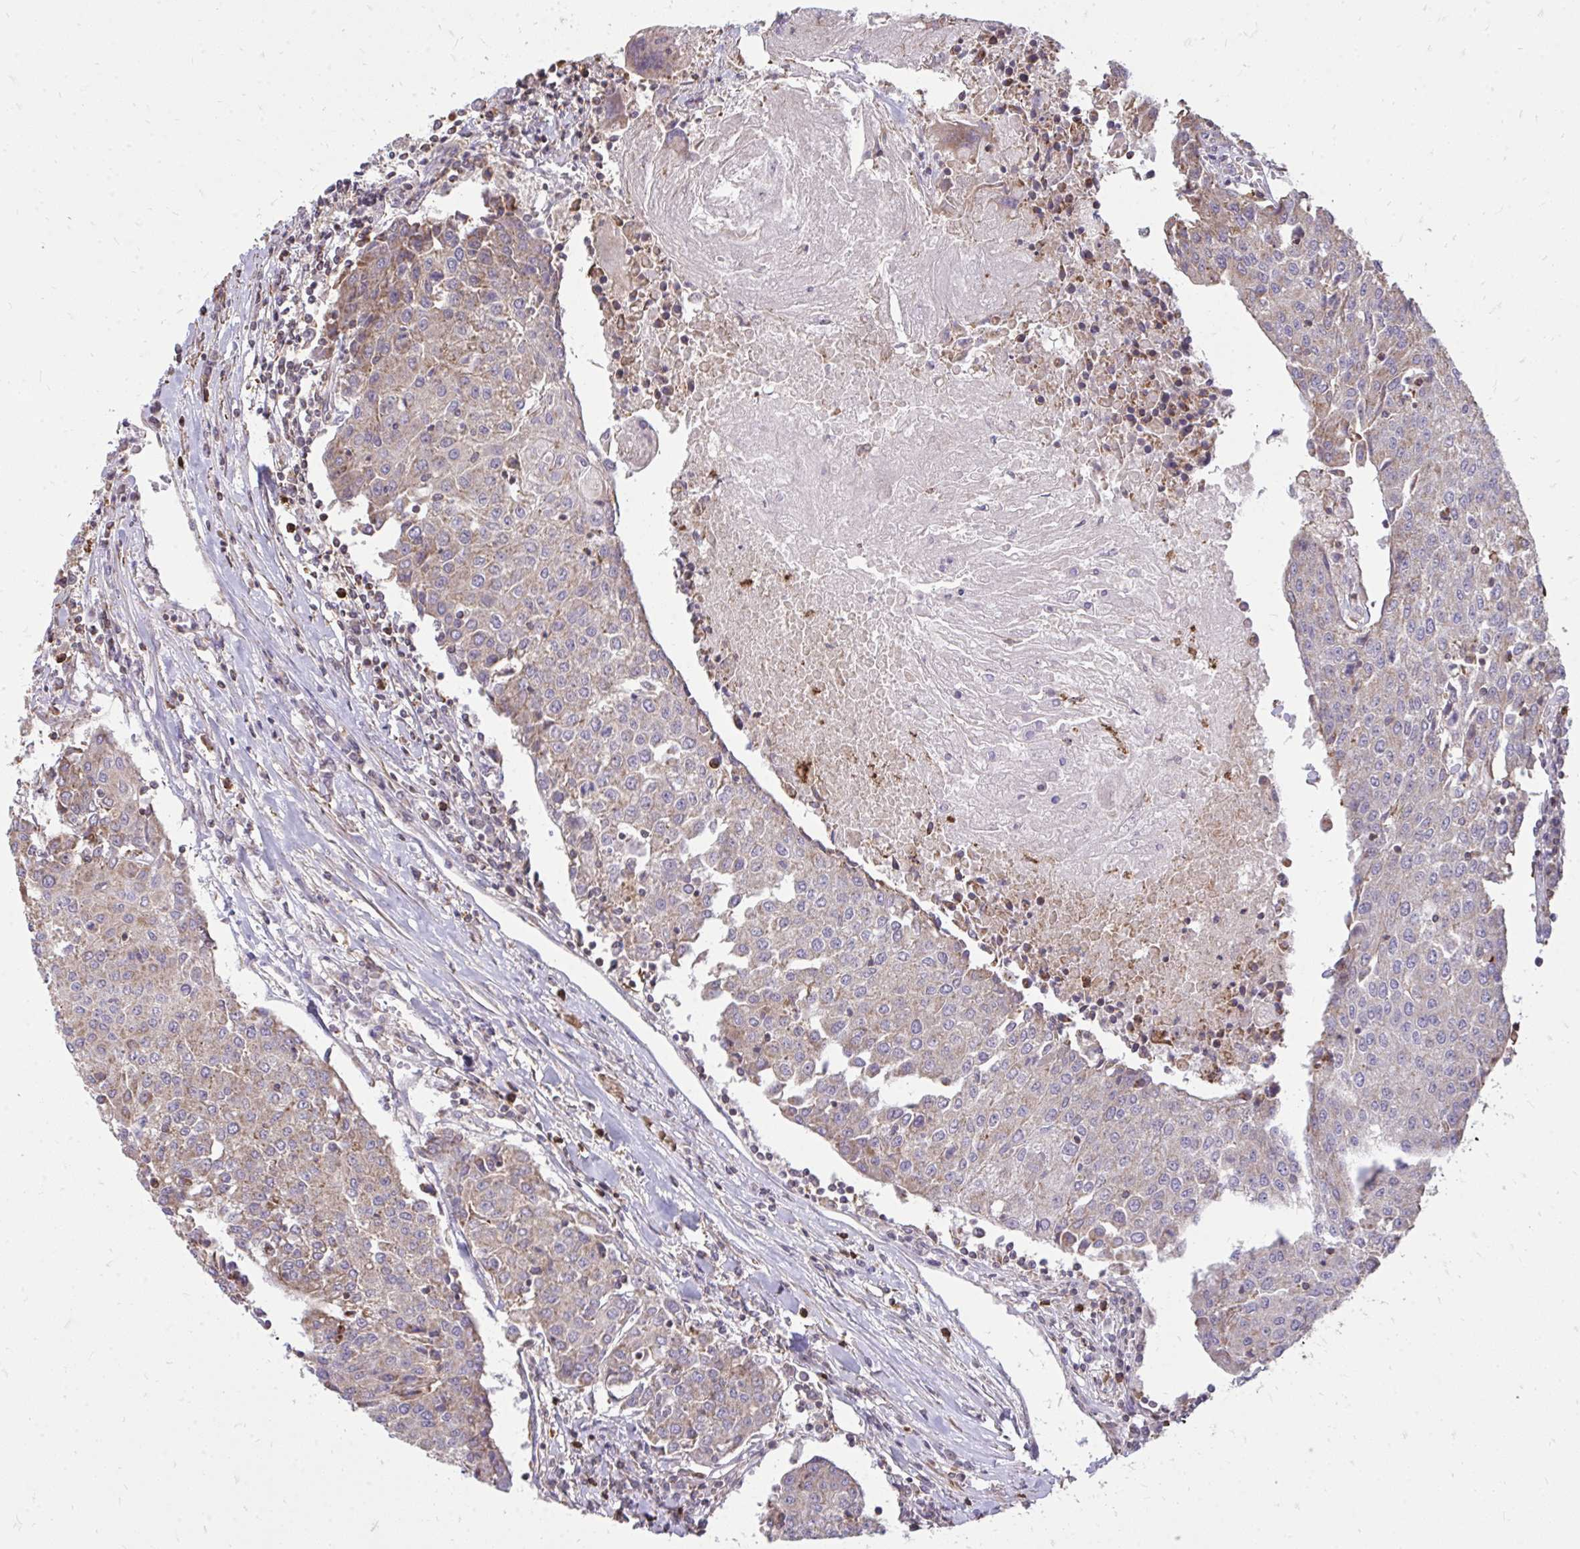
{"staining": {"intensity": "weak", "quantity": ">75%", "location": "cytoplasmic/membranous"}, "tissue": "urothelial cancer", "cell_type": "Tumor cells", "image_type": "cancer", "snomed": [{"axis": "morphology", "description": "Urothelial carcinoma, High grade"}, {"axis": "topography", "description": "Urinary bladder"}], "caption": "An image showing weak cytoplasmic/membranous expression in approximately >75% of tumor cells in urothelial cancer, as visualized by brown immunohistochemical staining.", "gene": "SLC7A5", "patient": {"sex": "female", "age": 85}}